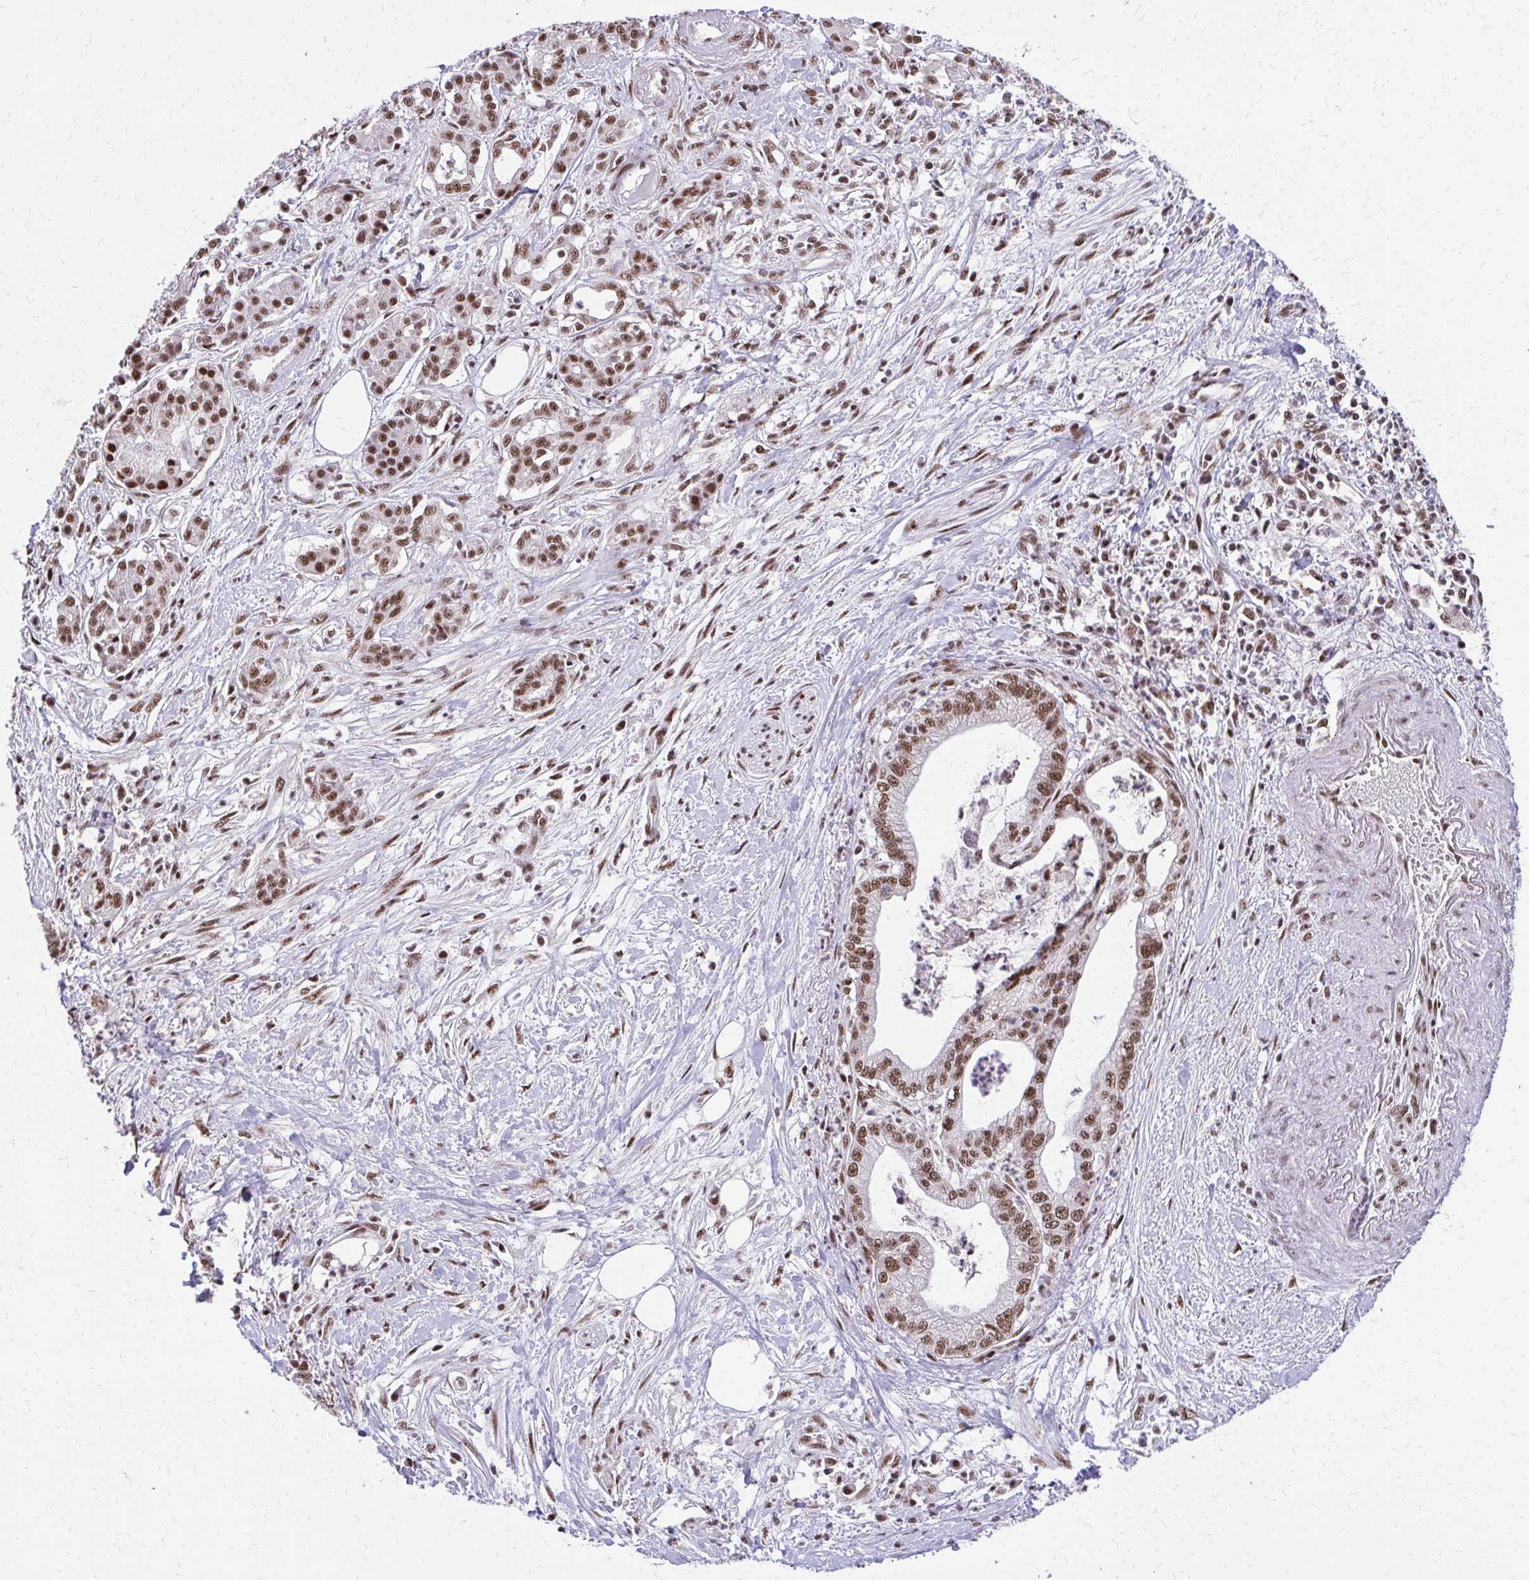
{"staining": {"intensity": "moderate", "quantity": ">75%", "location": "nuclear"}, "tissue": "pancreatic cancer", "cell_type": "Tumor cells", "image_type": "cancer", "snomed": [{"axis": "morphology", "description": "Adenocarcinoma, NOS"}, {"axis": "topography", "description": "Pancreas"}], "caption": "Immunohistochemical staining of pancreatic adenocarcinoma exhibits moderate nuclear protein positivity in approximately >75% of tumor cells. (brown staining indicates protein expression, while blue staining denotes nuclei).", "gene": "SYNE4", "patient": {"sex": "male", "age": 69}}